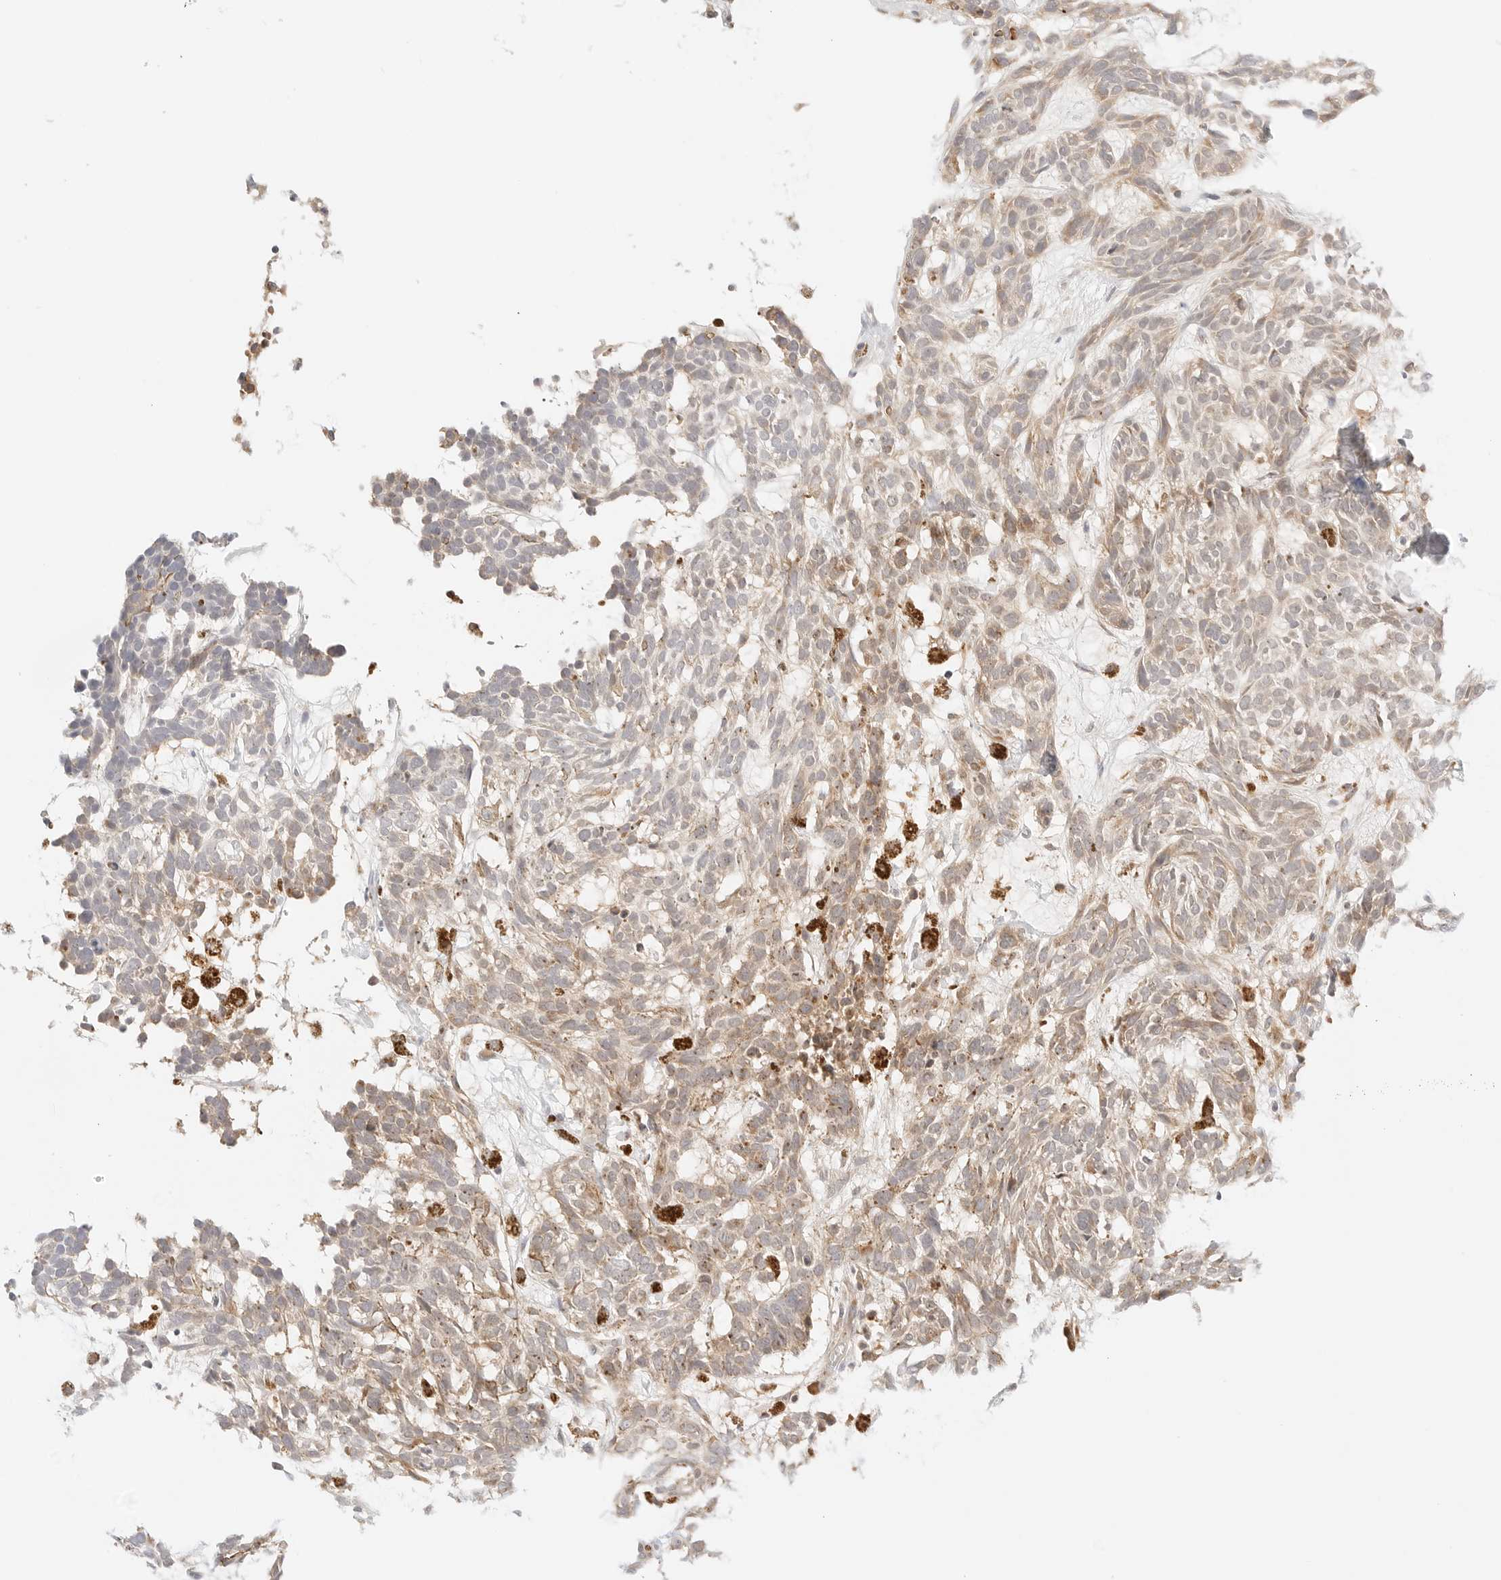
{"staining": {"intensity": "weak", "quantity": ">75%", "location": "cytoplasmic/membranous"}, "tissue": "skin cancer", "cell_type": "Tumor cells", "image_type": "cancer", "snomed": [{"axis": "morphology", "description": "Basal cell carcinoma"}, {"axis": "topography", "description": "Skin"}], "caption": "An image showing weak cytoplasmic/membranous staining in approximately >75% of tumor cells in skin cancer (basal cell carcinoma), as visualized by brown immunohistochemical staining.", "gene": "ERO1B", "patient": {"sex": "male", "age": 85}}